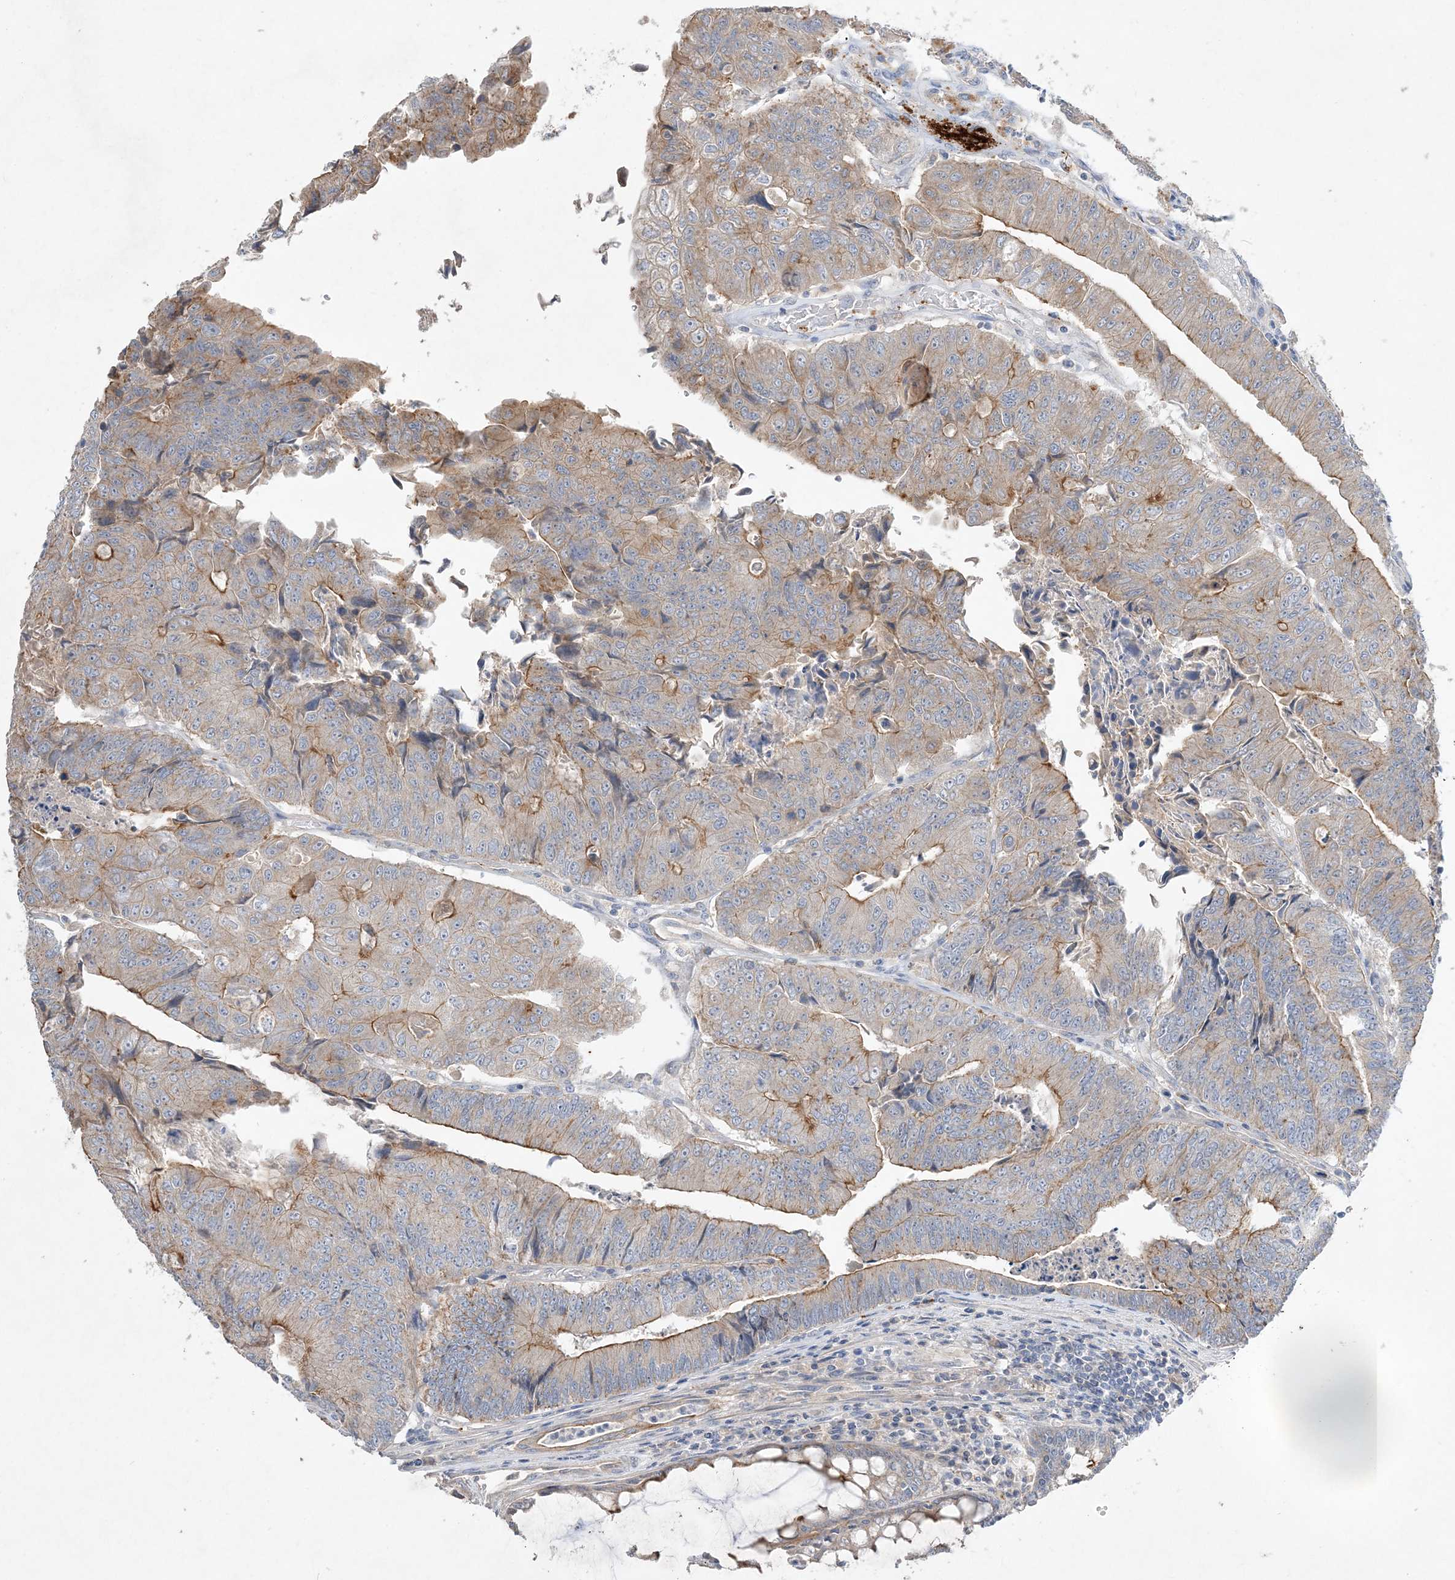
{"staining": {"intensity": "moderate", "quantity": "25%-75%", "location": "cytoplasmic/membranous"}, "tissue": "colorectal cancer", "cell_type": "Tumor cells", "image_type": "cancer", "snomed": [{"axis": "morphology", "description": "Adenocarcinoma, NOS"}, {"axis": "topography", "description": "Colon"}], "caption": "Tumor cells show medium levels of moderate cytoplasmic/membranous positivity in about 25%-75% of cells in human adenocarcinoma (colorectal).", "gene": "ADCK2", "patient": {"sex": "female", "age": 67}}